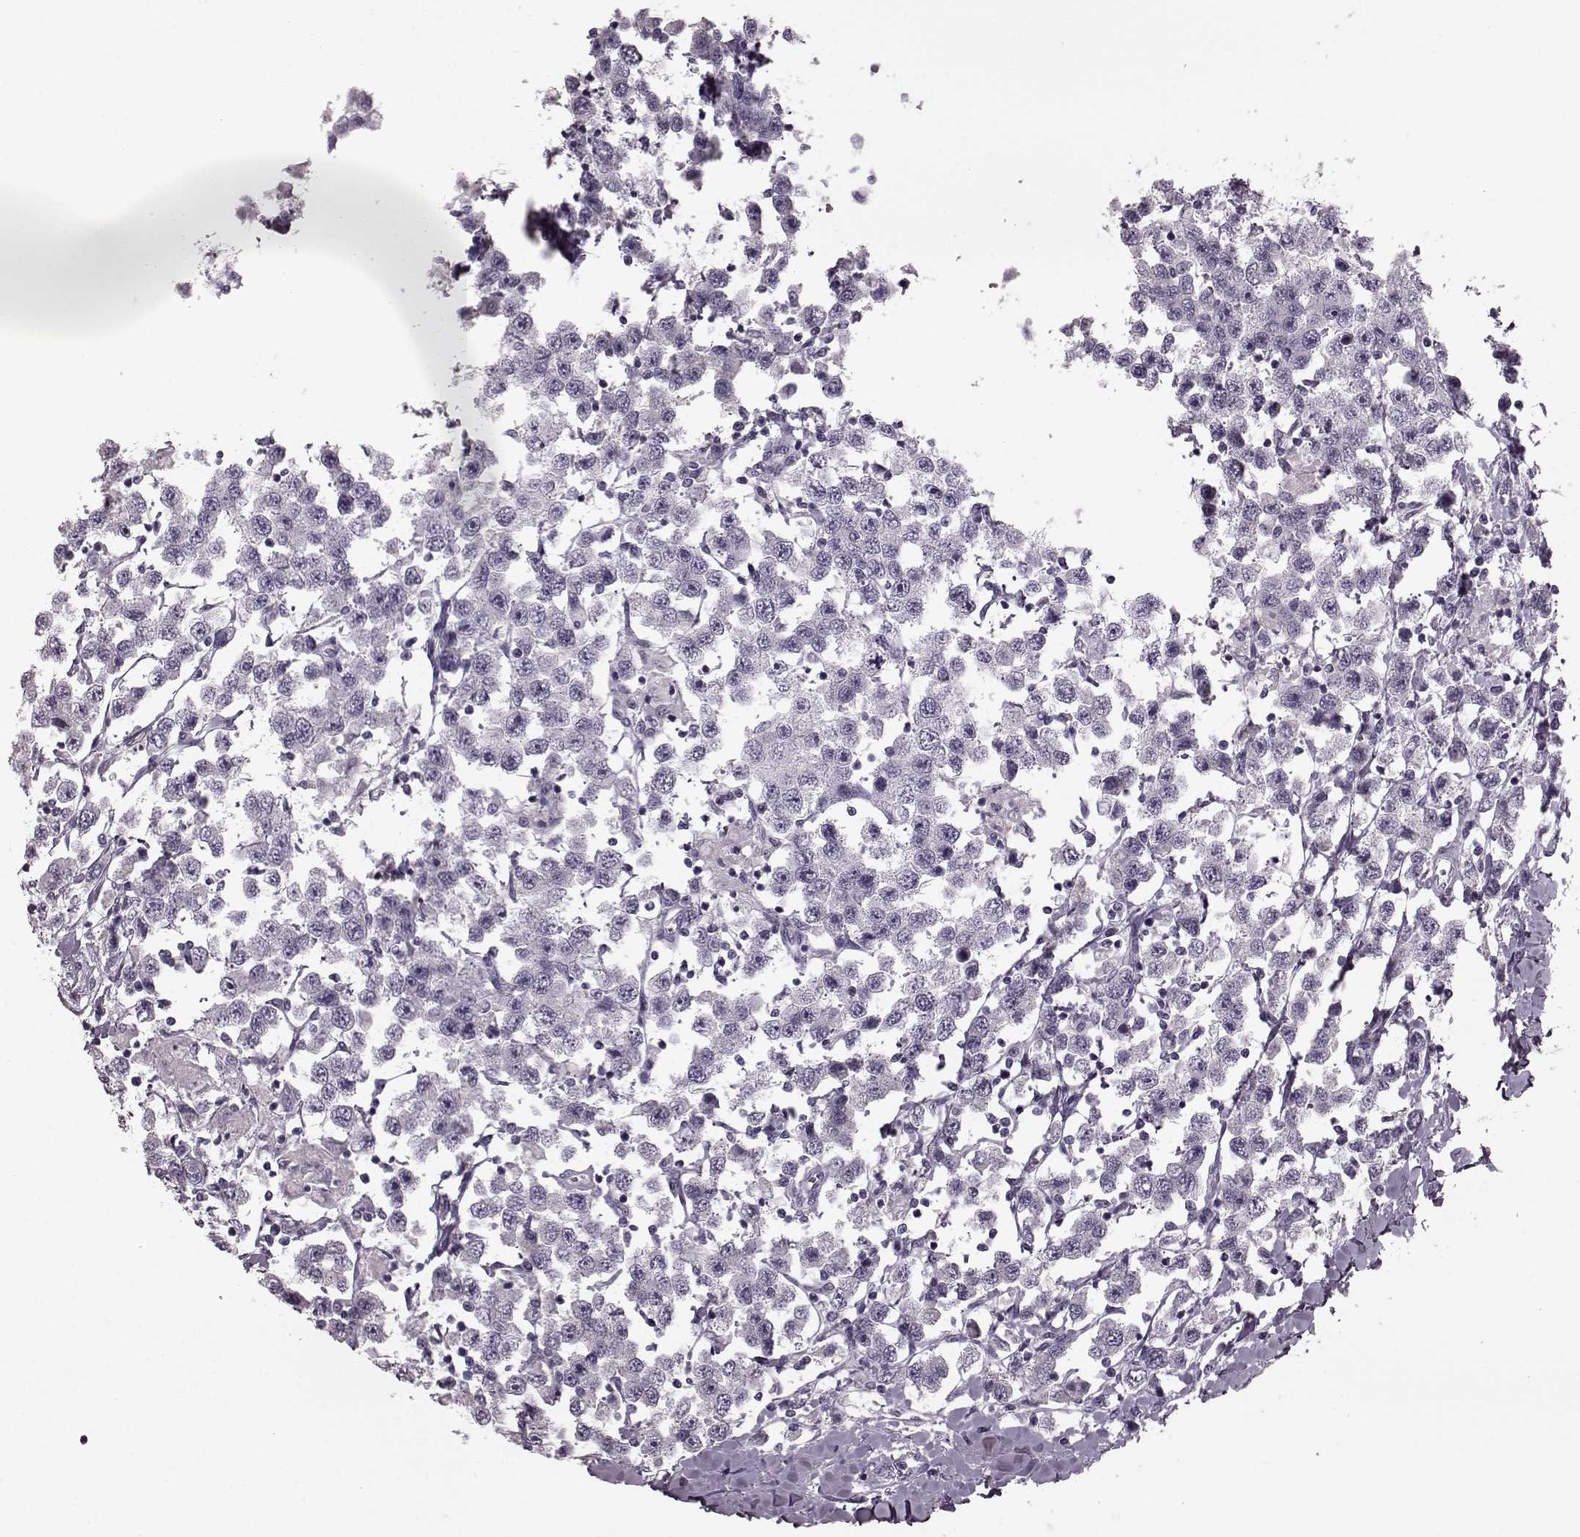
{"staining": {"intensity": "negative", "quantity": "none", "location": "none"}, "tissue": "testis cancer", "cell_type": "Tumor cells", "image_type": "cancer", "snomed": [{"axis": "morphology", "description": "Seminoma, NOS"}, {"axis": "topography", "description": "Testis"}], "caption": "There is no significant expression in tumor cells of testis seminoma.", "gene": "CST7", "patient": {"sex": "male", "age": 45}}